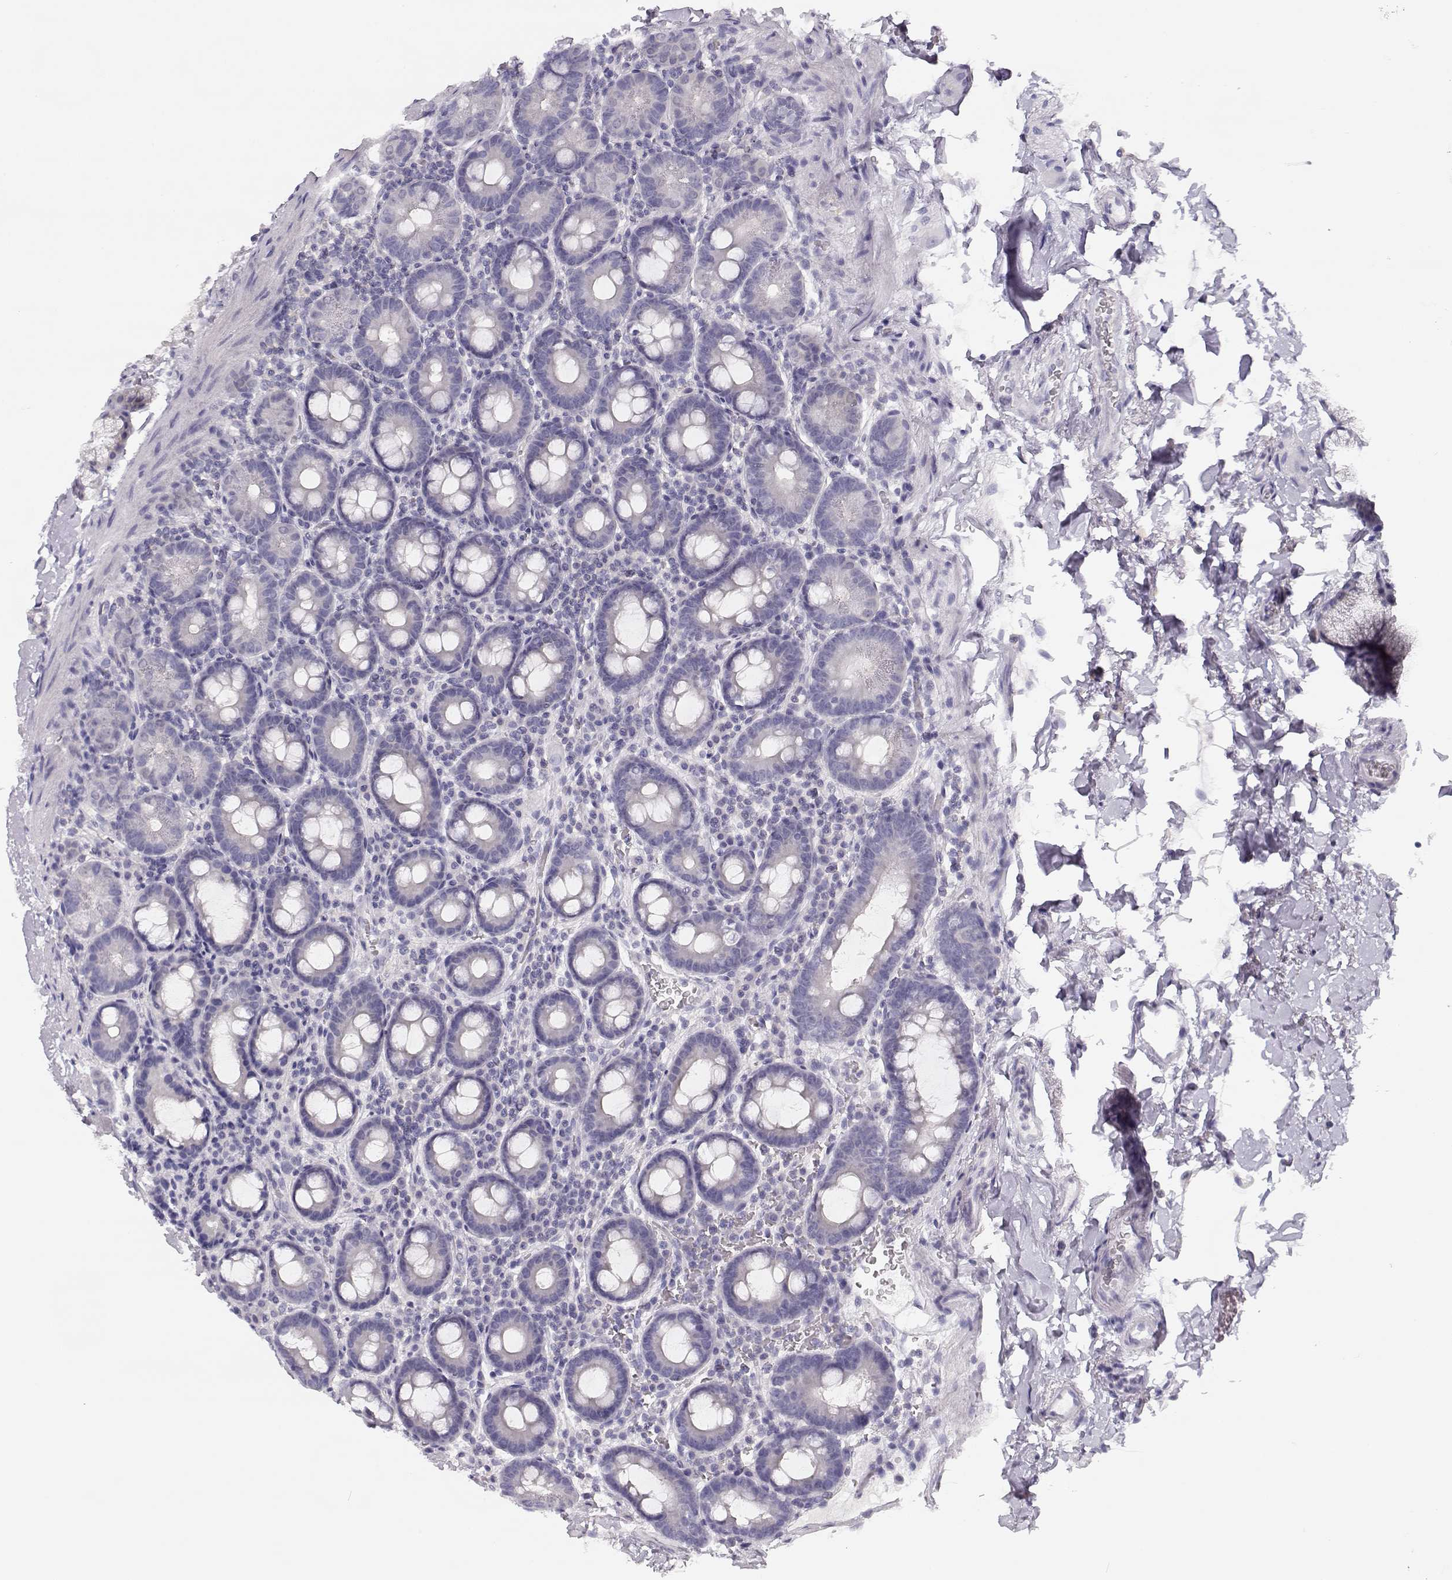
{"staining": {"intensity": "negative", "quantity": "none", "location": "none"}, "tissue": "duodenum", "cell_type": "Glandular cells", "image_type": "normal", "snomed": [{"axis": "morphology", "description": "Normal tissue, NOS"}, {"axis": "topography", "description": "Duodenum"}], "caption": "Normal duodenum was stained to show a protein in brown. There is no significant staining in glandular cells. The staining was performed using DAB (3,3'-diaminobenzidine) to visualize the protein expression in brown, while the nuclei were stained in blue with hematoxylin (Magnification: 20x).", "gene": "LEPR", "patient": {"sex": "male", "age": 59}}